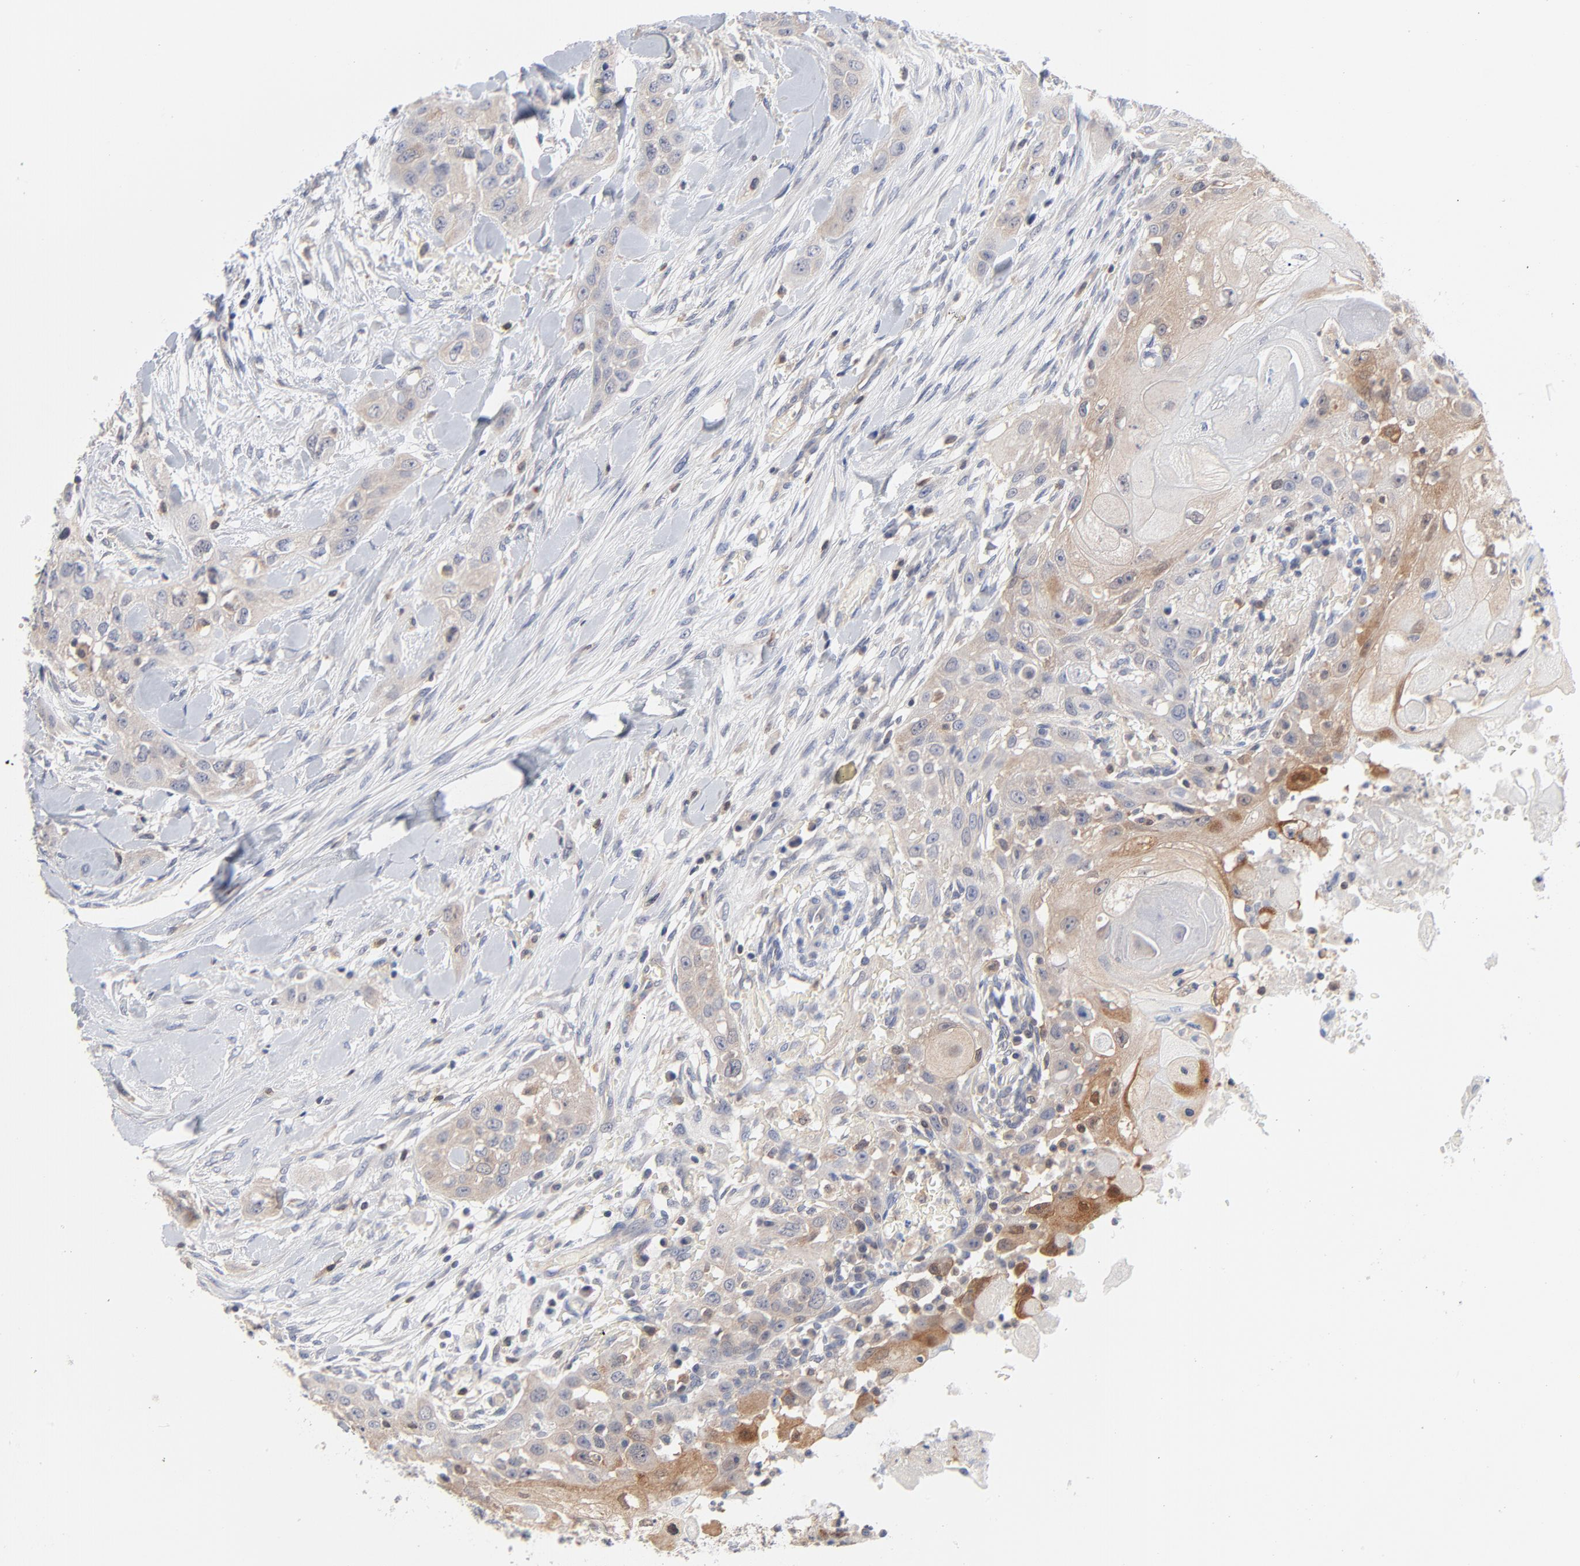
{"staining": {"intensity": "moderate", "quantity": "<25%", "location": "cytoplasmic/membranous"}, "tissue": "head and neck cancer", "cell_type": "Tumor cells", "image_type": "cancer", "snomed": [{"axis": "morphology", "description": "Neoplasm, malignant, NOS"}, {"axis": "topography", "description": "Salivary gland"}, {"axis": "topography", "description": "Head-Neck"}], "caption": "Head and neck cancer stained with a protein marker shows moderate staining in tumor cells.", "gene": "CAB39L", "patient": {"sex": "male", "age": 43}}